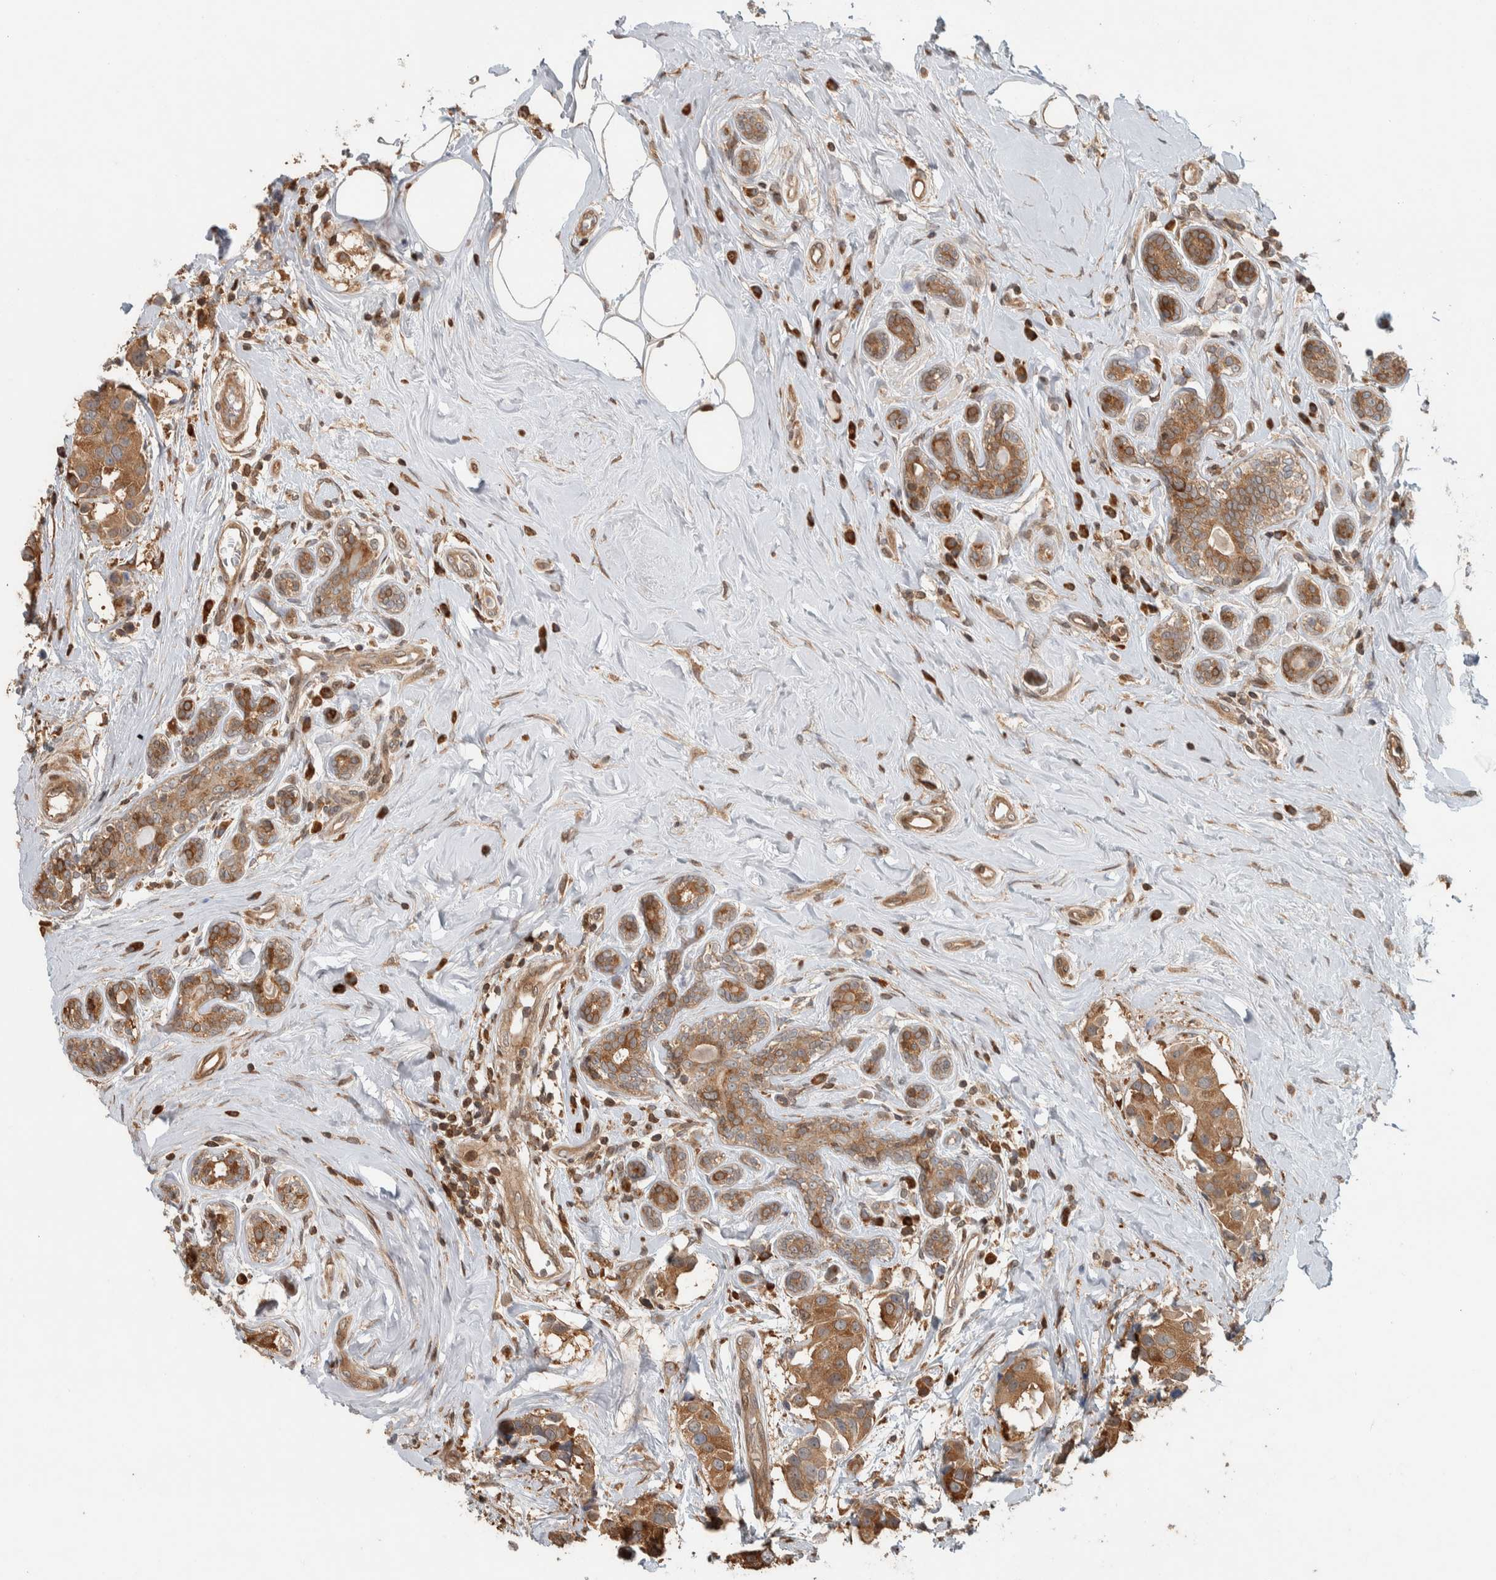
{"staining": {"intensity": "moderate", "quantity": ">75%", "location": "cytoplasmic/membranous"}, "tissue": "breast cancer", "cell_type": "Tumor cells", "image_type": "cancer", "snomed": [{"axis": "morphology", "description": "Normal tissue, NOS"}, {"axis": "morphology", "description": "Duct carcinoma"}, {"axis": "topography", "description": "Breast"}], "caption": "Immunohistochemical staining of breast cancer (infiltrating ductal carcinoma) displays moderate cytoplasmic/membranous protein positivity in about >75% of tumor cells. (DAB (3,3'-diaminobenzidine) IHC with brightfield microscopy, high magnification).", "gene": "CNTROB", "patient": {"sex": "female", "age": 39}}